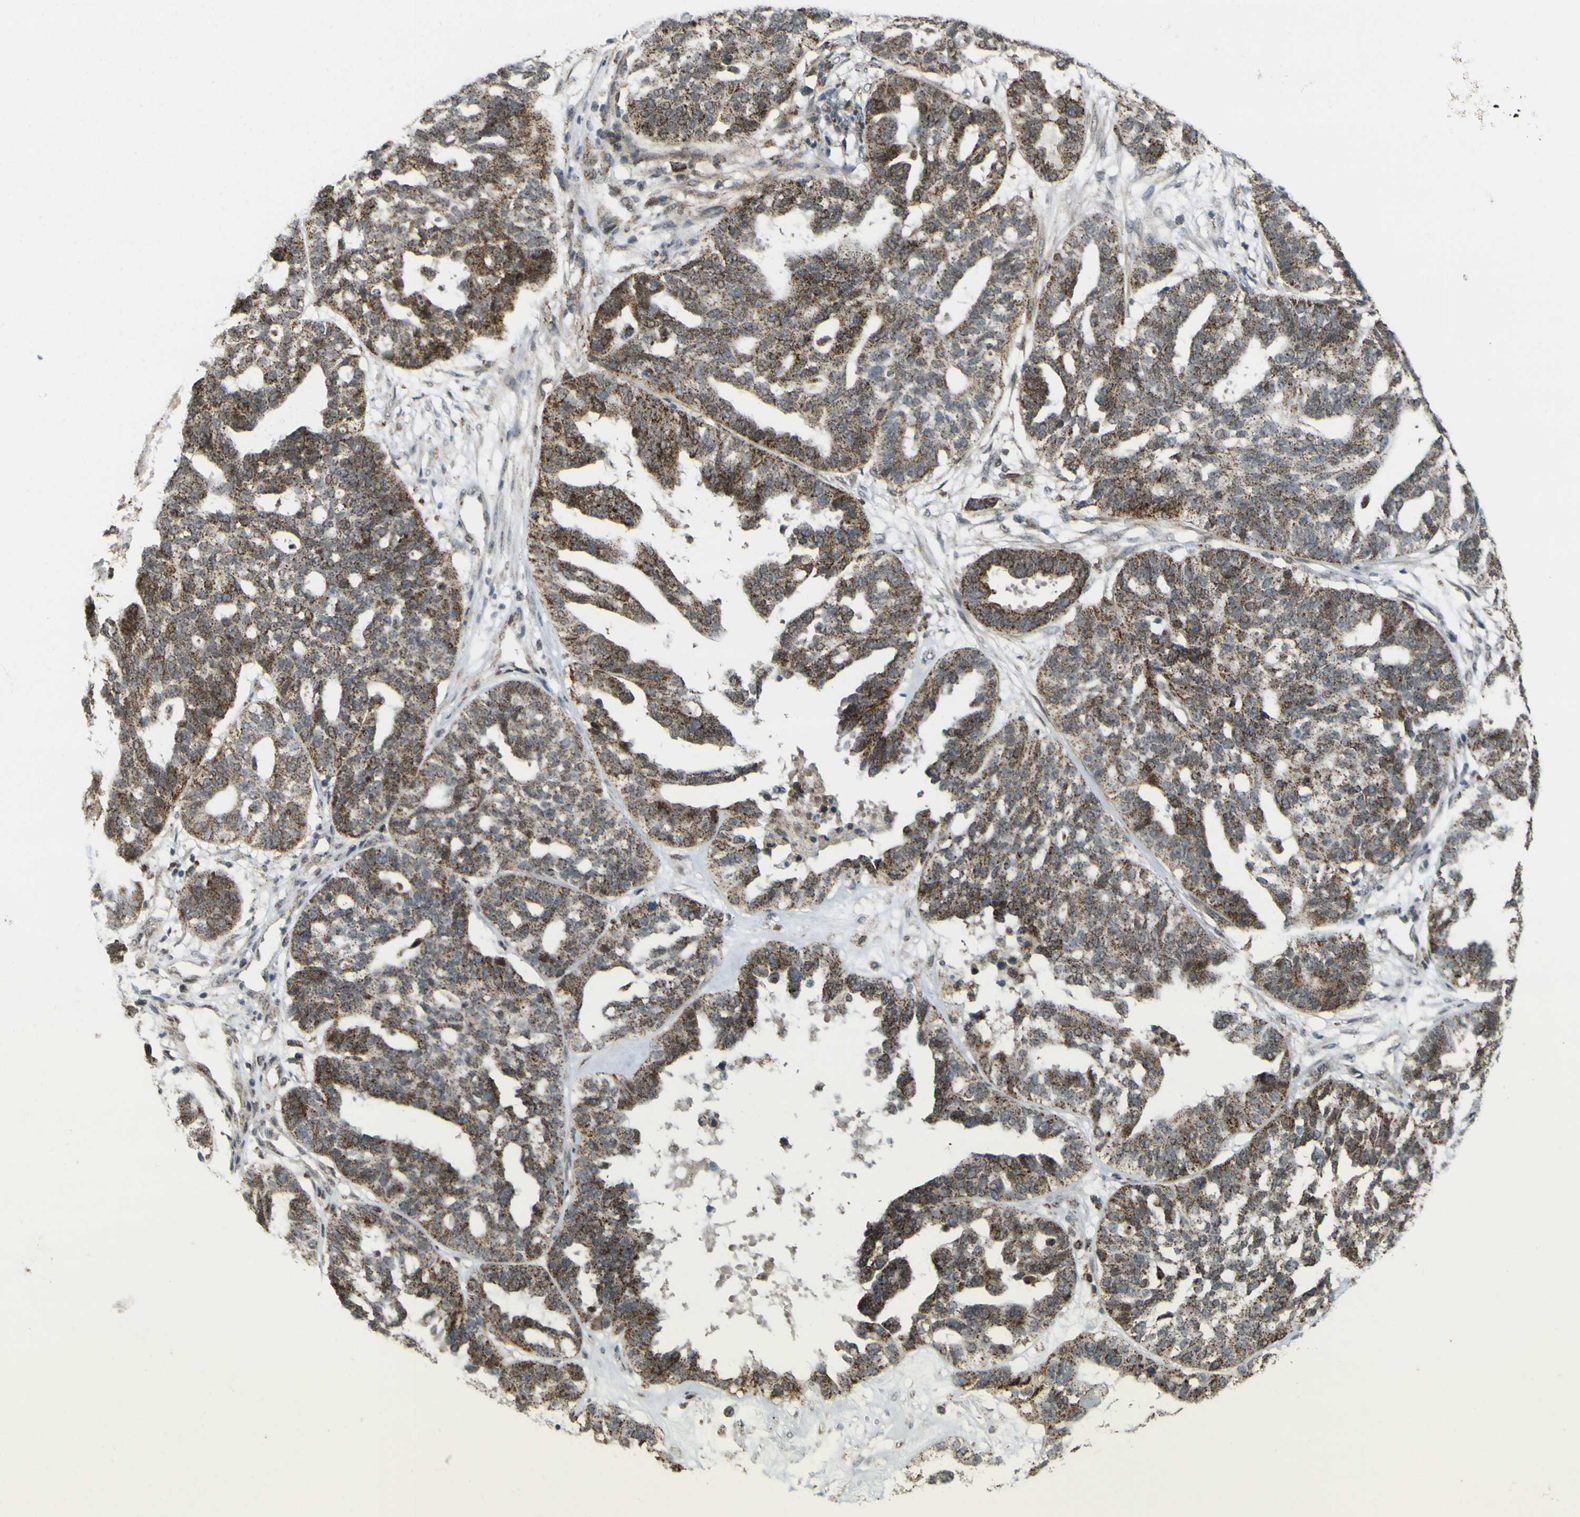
{"staining": {"intensity": "strong", "quantity": ">75%", "location": "cytoplasmic/membranous"}, "tissue": "ovarian cancer", "cell_type": "Tumor cells", "image_type": "cancer", "snomed": [{"axis": "morphology", "description": "Cystadenocarcinoma, serous, NOS"}, {"axis": "topography", "description": "Ovary"}], "caption": "Human ovarian cancer (serous cystadenocarcinoma) stained for a protein (brown) reveals strong cytoplasmic/membranous positive expression in approximately >75% of tumor cells.", "gene": "ACBD5", "patient": {"sex": "female", "age": 59}}